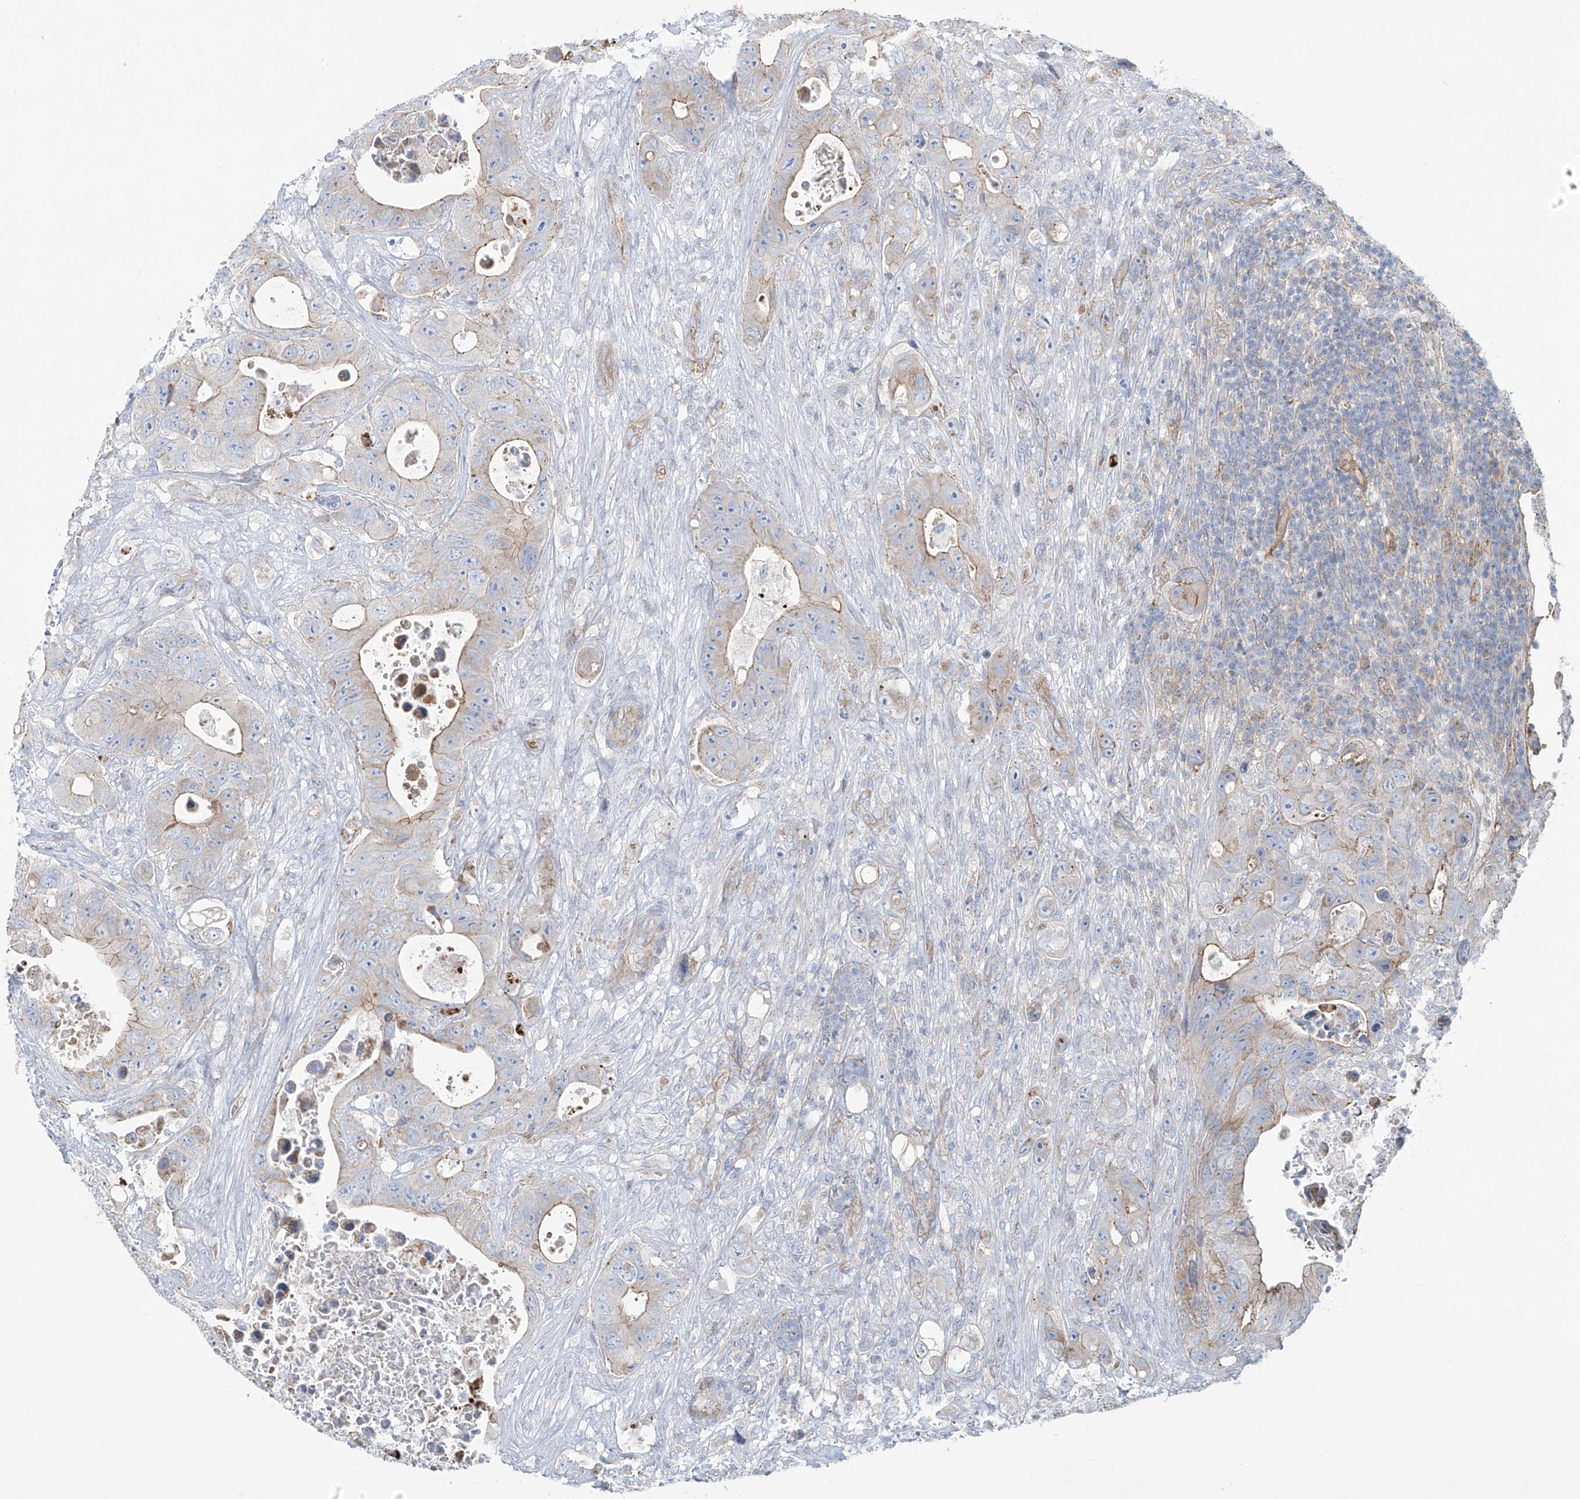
{"staining": {"intensity": "moderate", "quantity": "<25%", "location": "cytoplasmic/membranous"}, "tissue": "colorectal cancer", "cell_type": "Tumor cells", "image_type": "cancer", "snomed": [{"axis": "morphology", "description": "Adenocarcinoma, NOS"}, {"axis": "topography", "description": "Colon"}], "caption": "A micrograph of human colorectal cancer stained for a protein shows moderate cytoplasmic/membranous brown staining in tumor cells.", "gene": "VAMP5", "patient": {"sex": "female", "age": 46}}